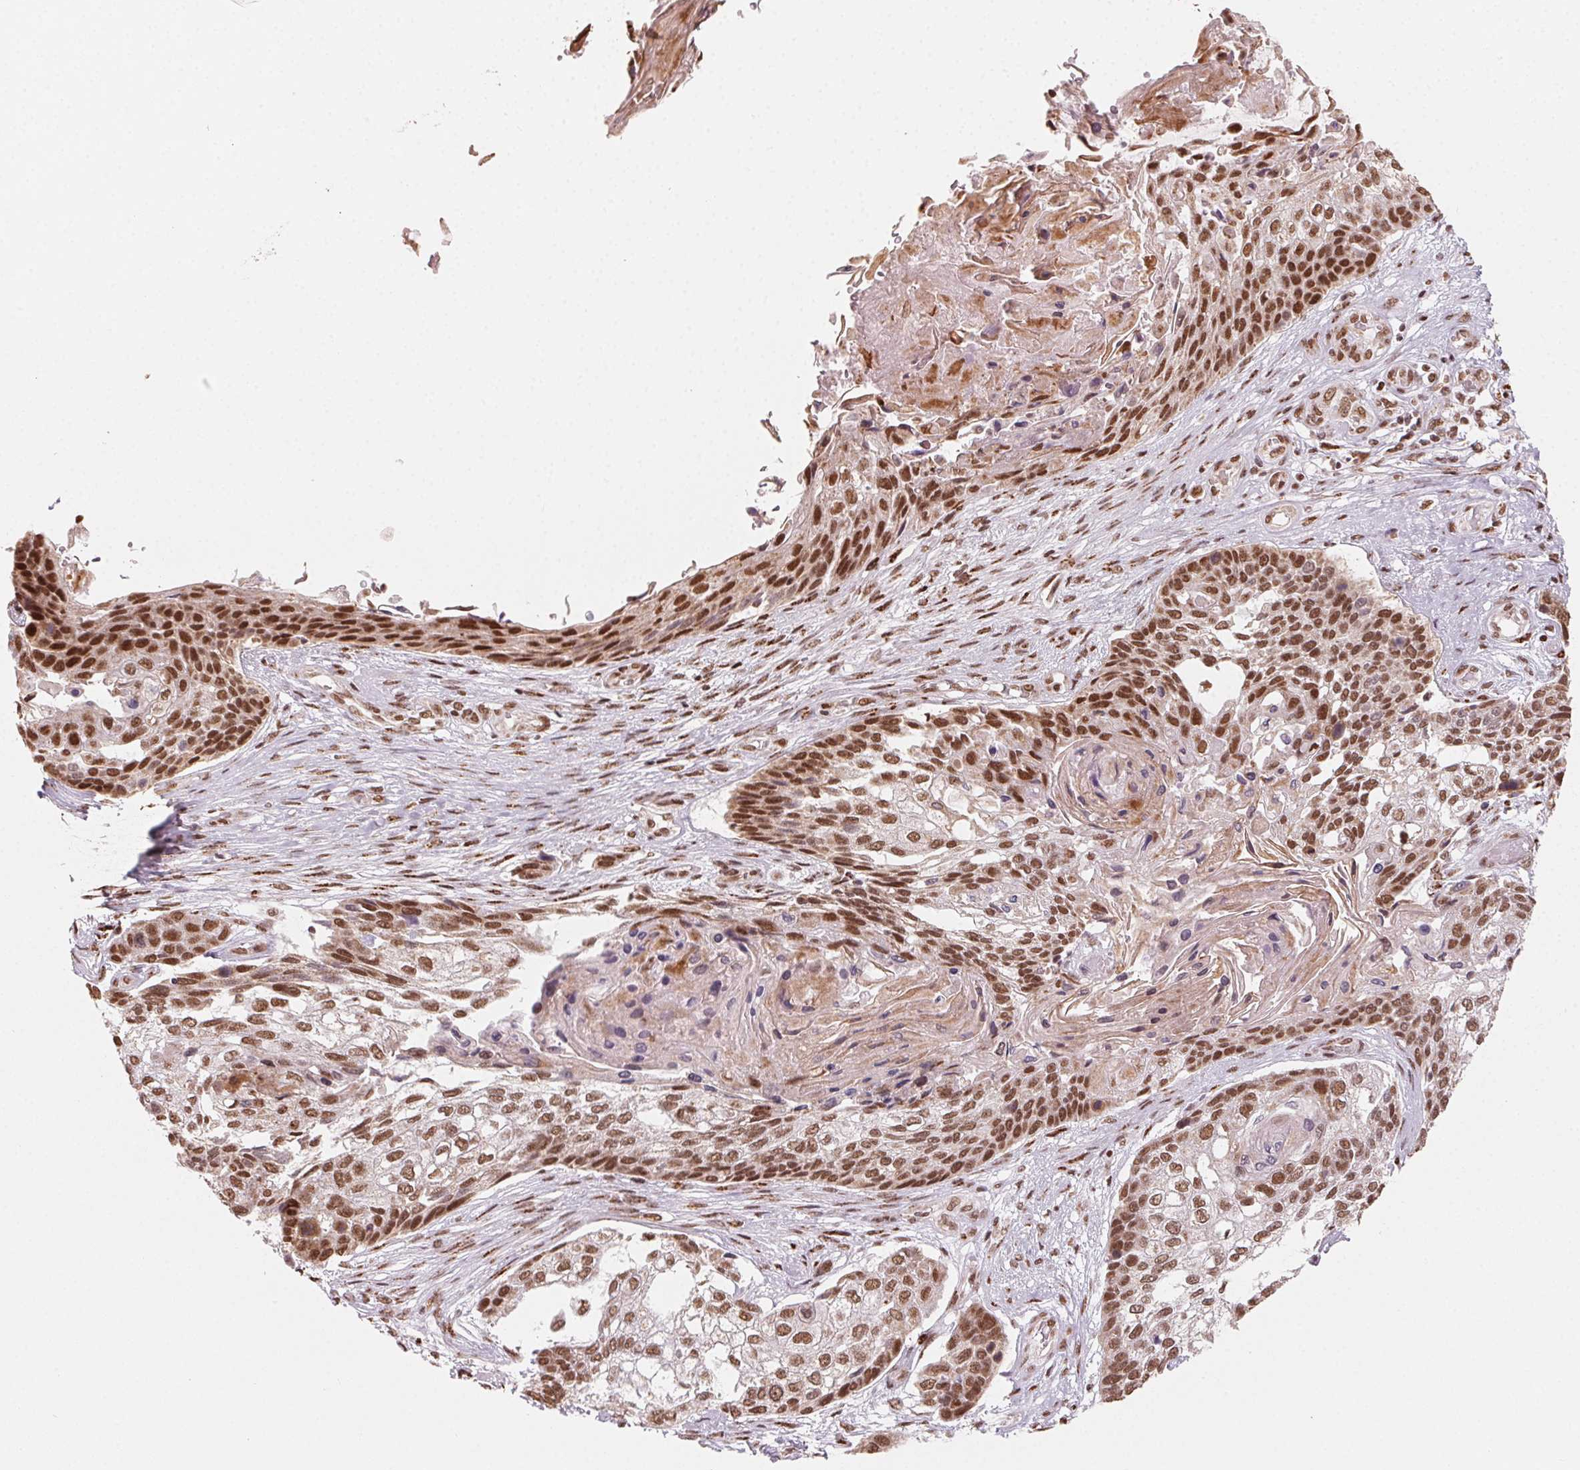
{"staining": {"intensity": "moderate", "quantity": ">75%", "location": "nuclear"}, "tissue": "lung cancer", "cell_type": "Tumor cells", "image_type": "cancer", "snomed": [{"axis": "morphology", "description": "Squamous cell carcinoma, NOS"}, {"axis": "topography", "description": "Lung"}], "caption": "Approximately >75% of tumor cells in squamous cell carcinoma (lung) demonstrate moderate nuclear protein positivity as visualized by brown immunohistochemical staining.", "gene": "TOPORS", "patient": {"sex": "male", "age": 69}}